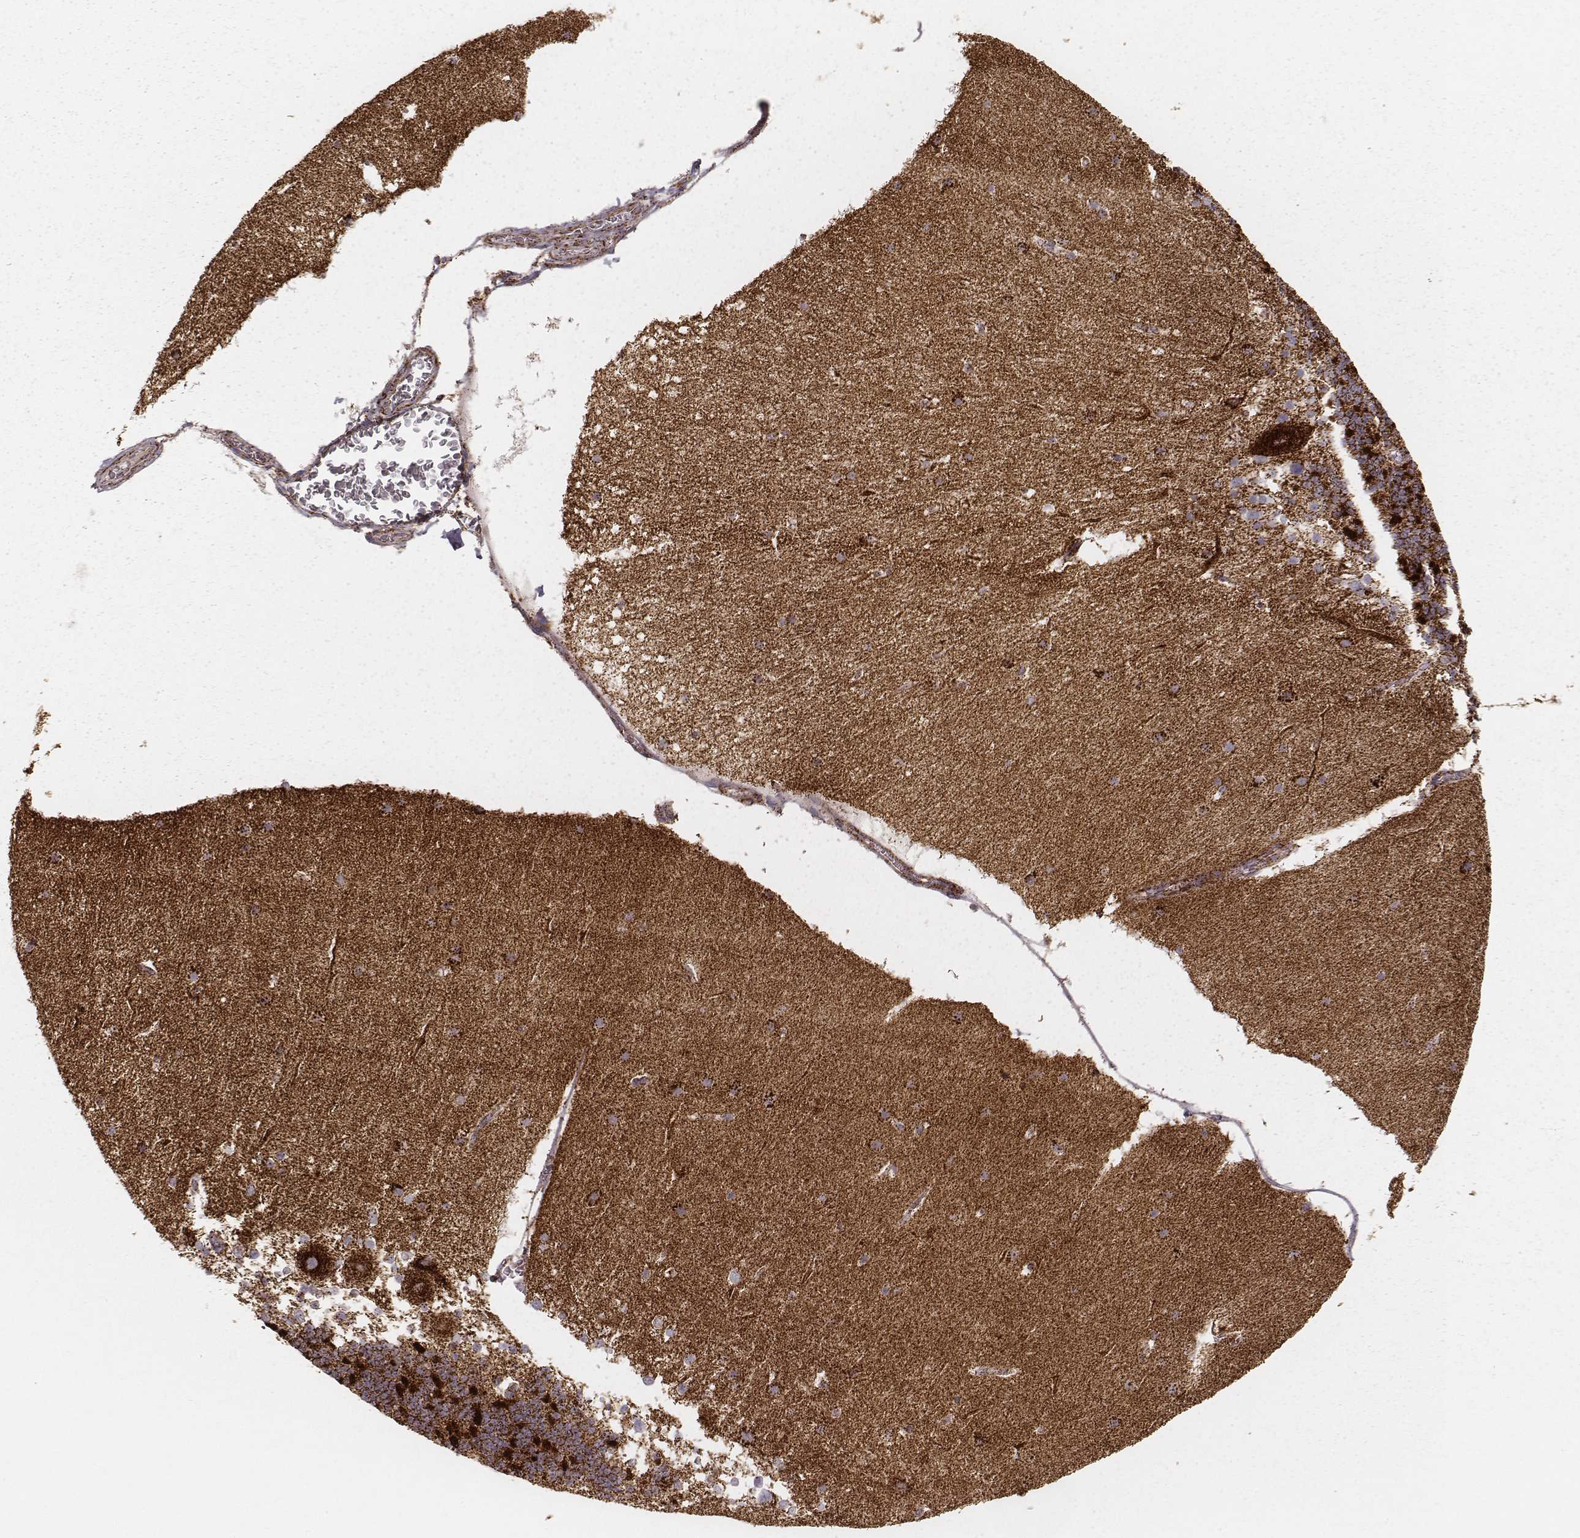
{"staining": {"intensity": "strong", "quantity": ">75%", "location": "cytoplasmic/membranous"}, "tissue": "cerebellum", "cell_type": "Cells in granular layer", "image_type": "normal", "snomed": [{"axis": "morphology", "description": "Normal tissue, NOS"}, {"axis": "topography", "description": "Cerebellum"}], "caption": "This image shows immunohistochemistry staining of normal cerebellum, with high strong cytoplasmic/membranous staining in approximately >75% of cells in granular layer.", "gene": "CS", "patient": {"sex": "female", "age": 19}}